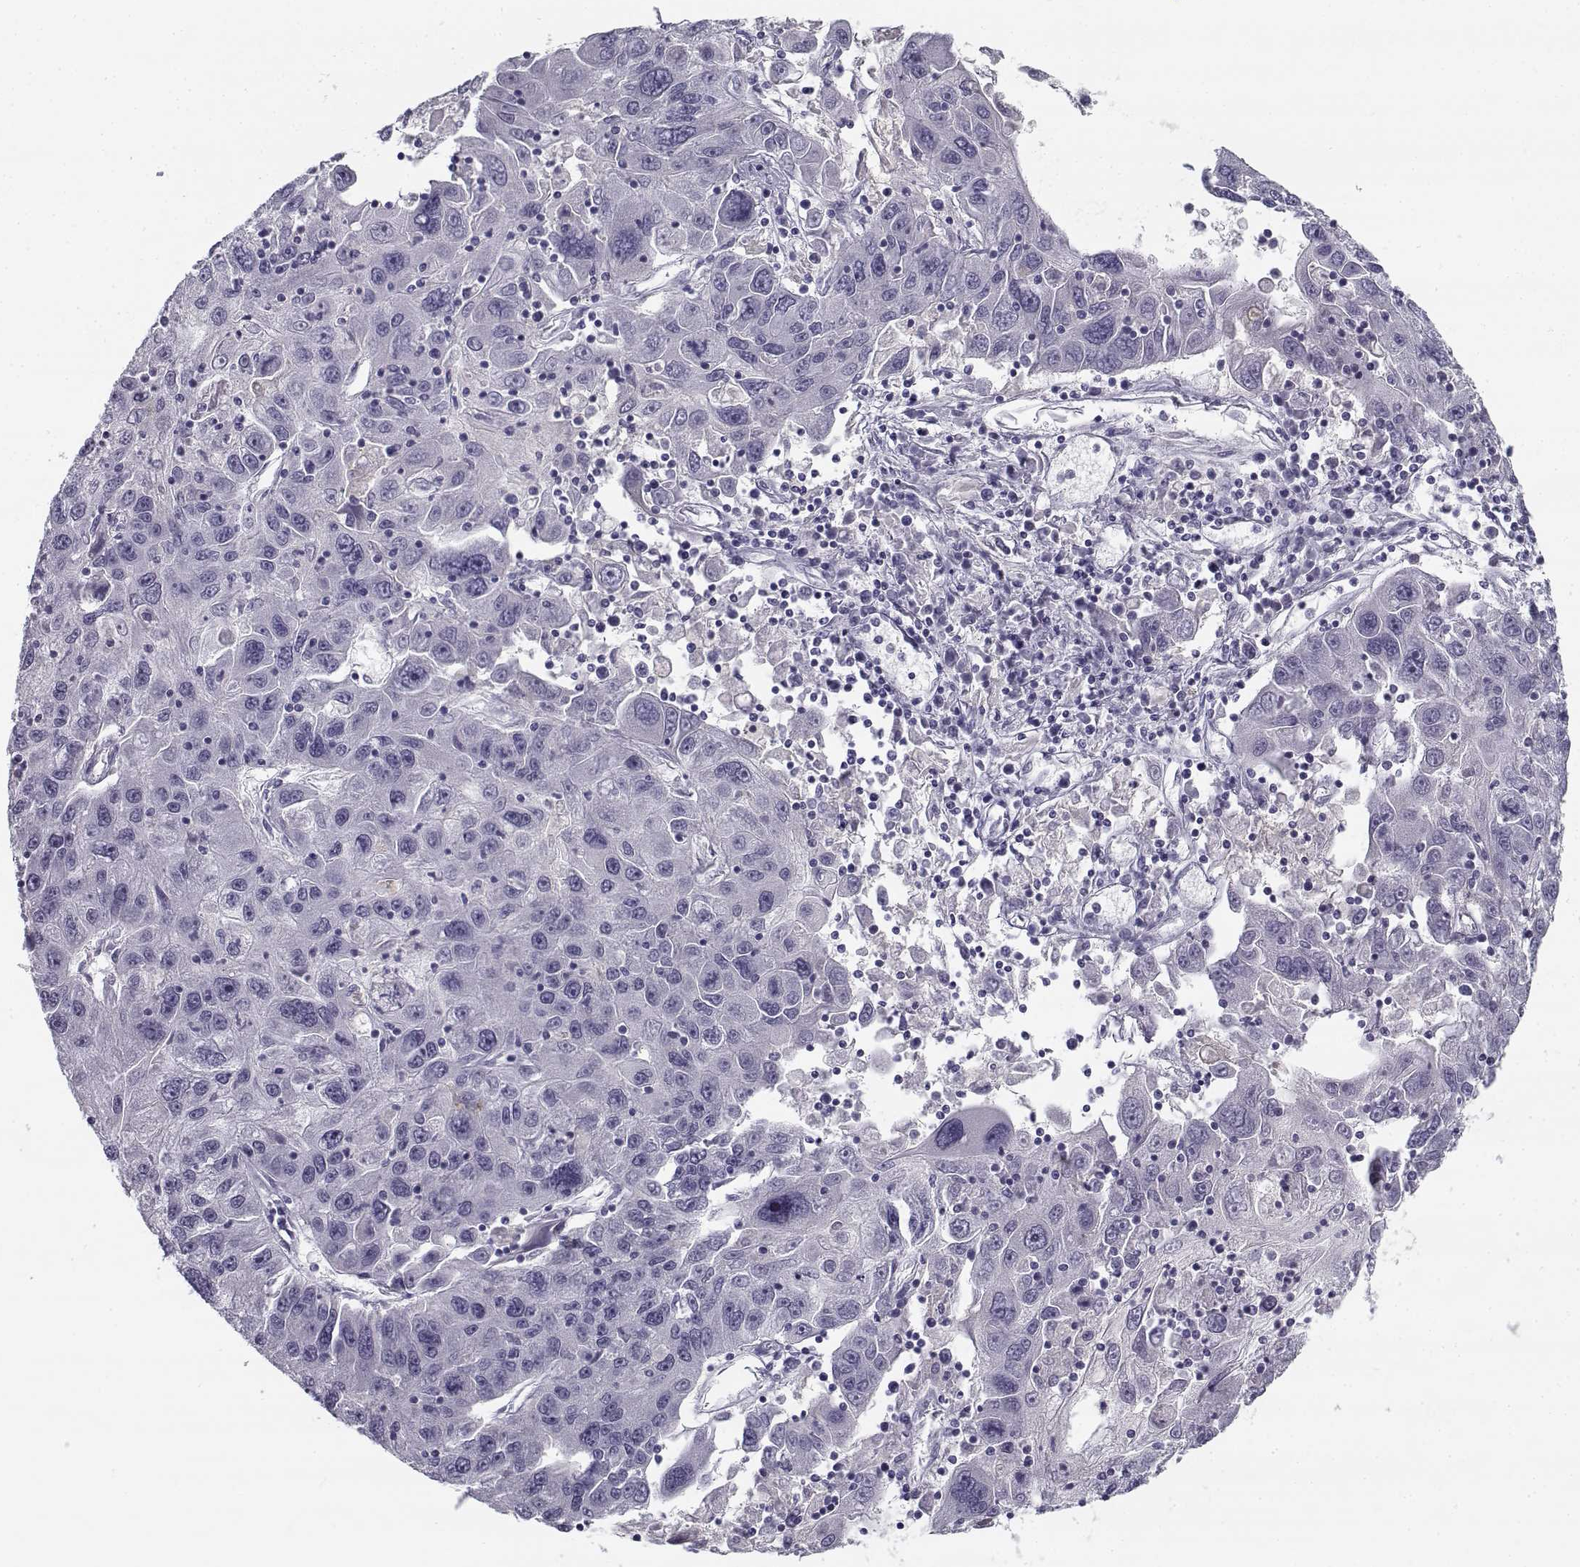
{"staining": {"intensity": "negative", "quantity": "none", "location": "none"}, "tissue": "stomach cancer", "cell_type": "Tumor cells", "image_type": "cancer", "snomed": [{"axis": "morphology", "description": "Adenocarcinoma, NOS"}, {"axis": "topography", "description": "Stomach"}], "caption": "Immunohistochemistry (IHC) image of neoplastic tissue: human stomach cancer stained with DAB exhibits no significant protein expression in tumor cells.", "gene": "CREB3L3", "patient": {"sex": "male", "age": 56}}